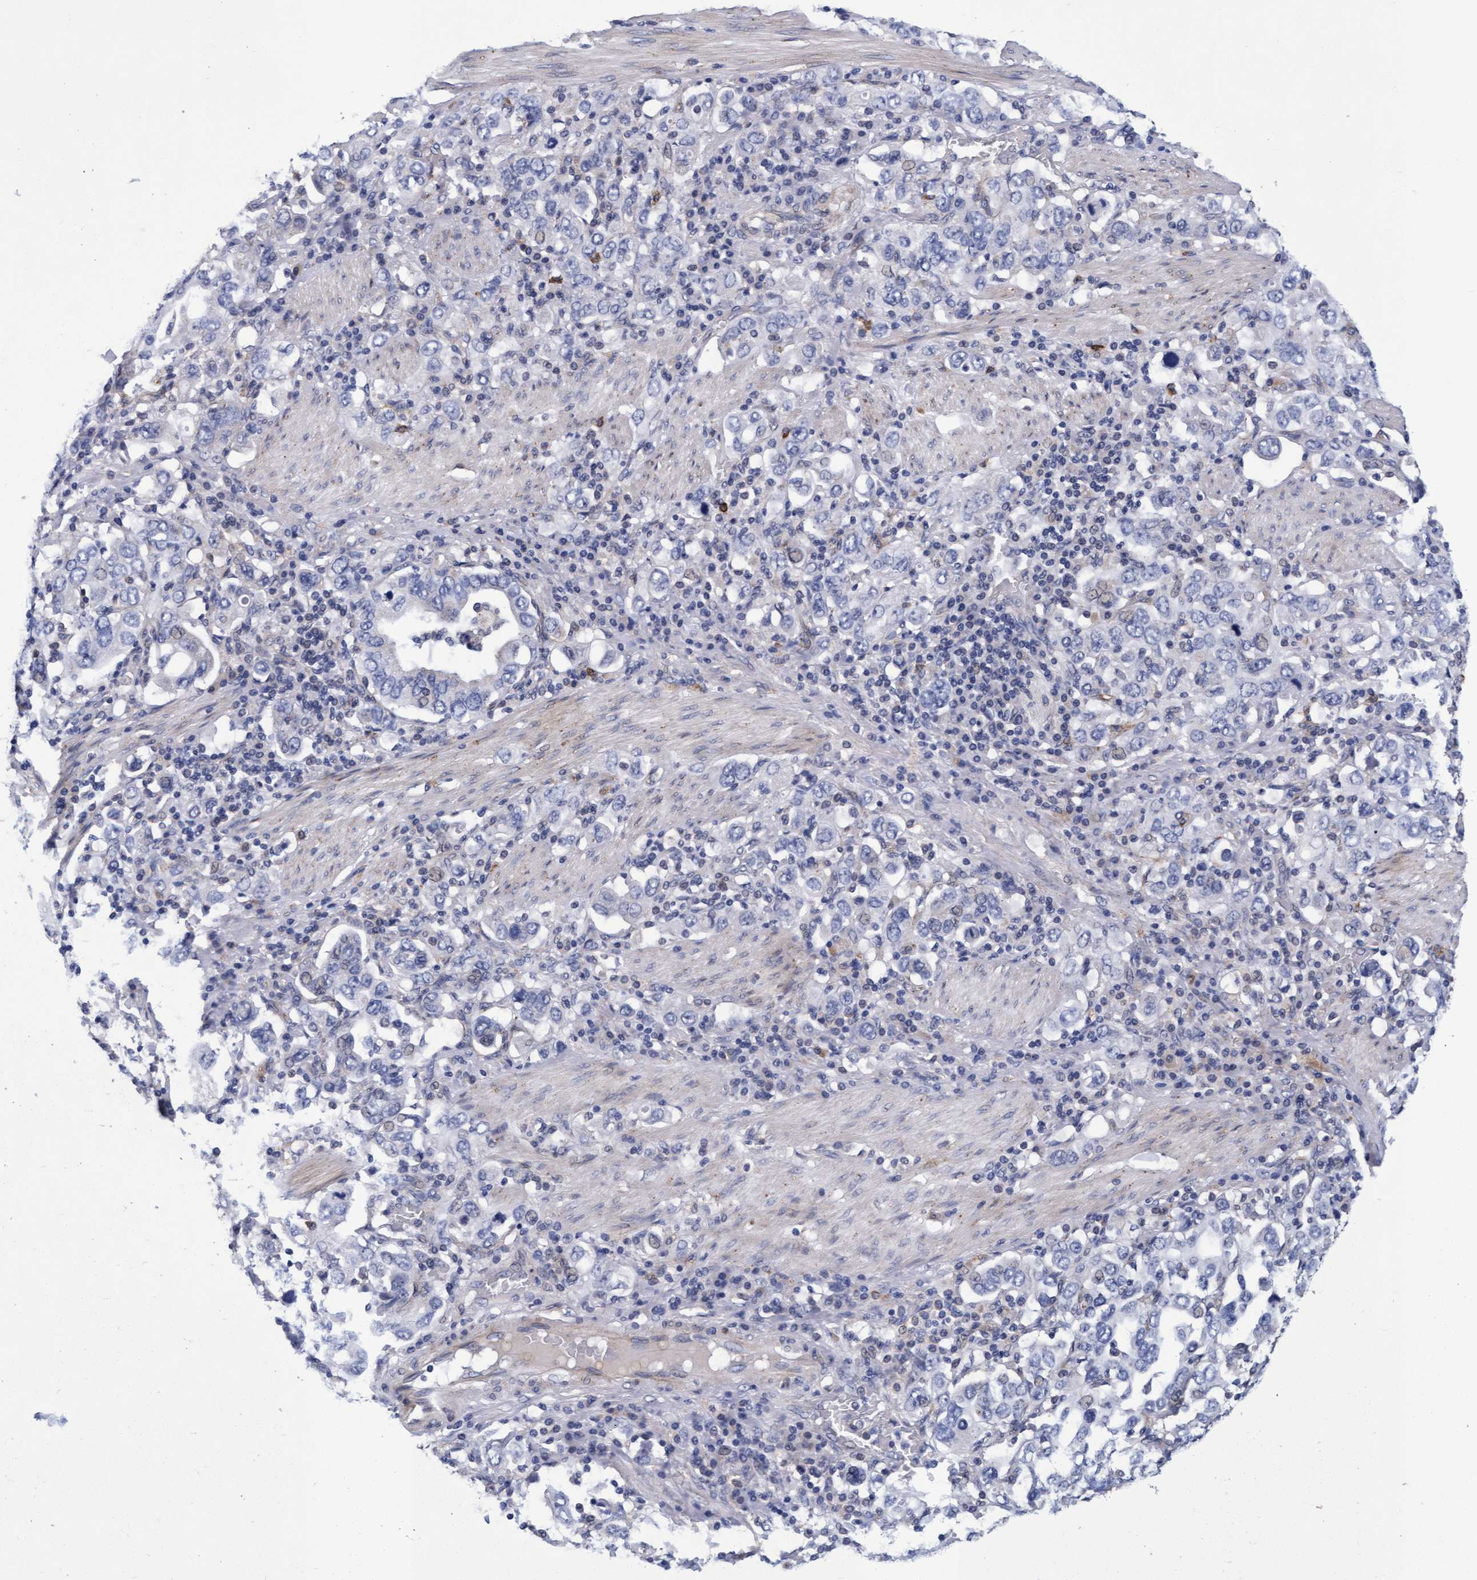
{"staining": {"intensity": "negative", "quantity": "none", "location": "none"}, "tissue": "stomach cancer", "cell_type": "Tumor cells", "image_type": "cancer", "snomed": [{"axis": "morphology", "description": "Adenocarcinoma, NOS"}, {"axis": "topography", "description": "Stomach, upper"}], "caption": "An immunohistochemistry (IHC) micrograph of adenocarcinoma (stomach) is shown. There is no staining in tumor cells of adenocarcinoma (stomach). (Stains: DAB immunohistochemistry with hematoxylin counter stain, Microscopy: brightfield microscopy at high magnification).", "gene": "CPQ", "patient": {"sex": "male", "age": 62}}